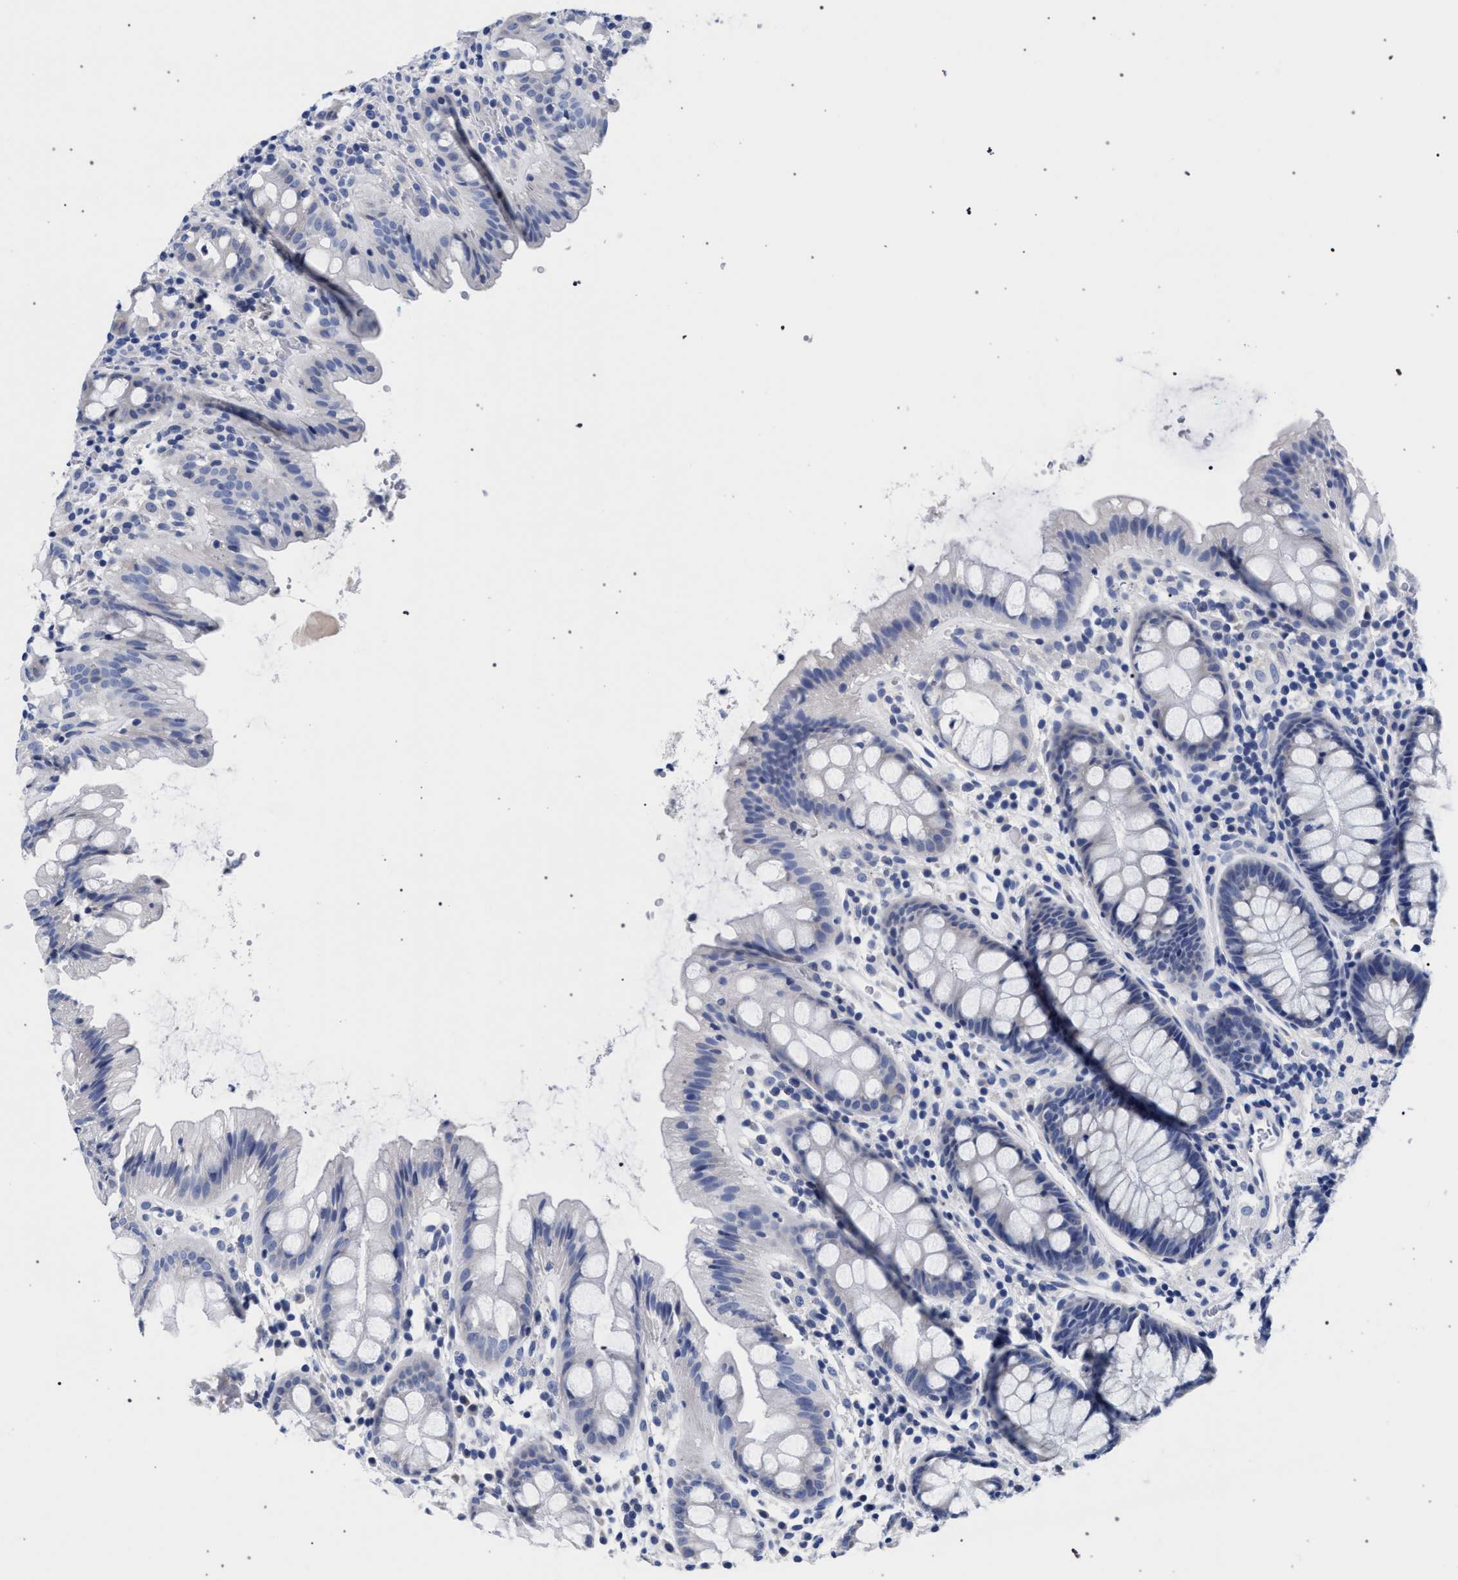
{"staining": {"intensity": "negative", "quantity": "none", "location": "none"}, "tissue": "rectum", "cell_type": "Glandular cells", "image_type": "normal", "snomed": [{"axis": "morphology", "description": "Normal tissue, NOS"}, {"axis": "topography", "description": "Rectum"}], "caption": "Glandular cells show no significant expression in normal rectum. (DAB (3,3'-diaminobenzidine) immunohistochemistry (IHC), high magnification).", "gene": "AKAP4", "patient": {"sex": "female", "age": 65}}